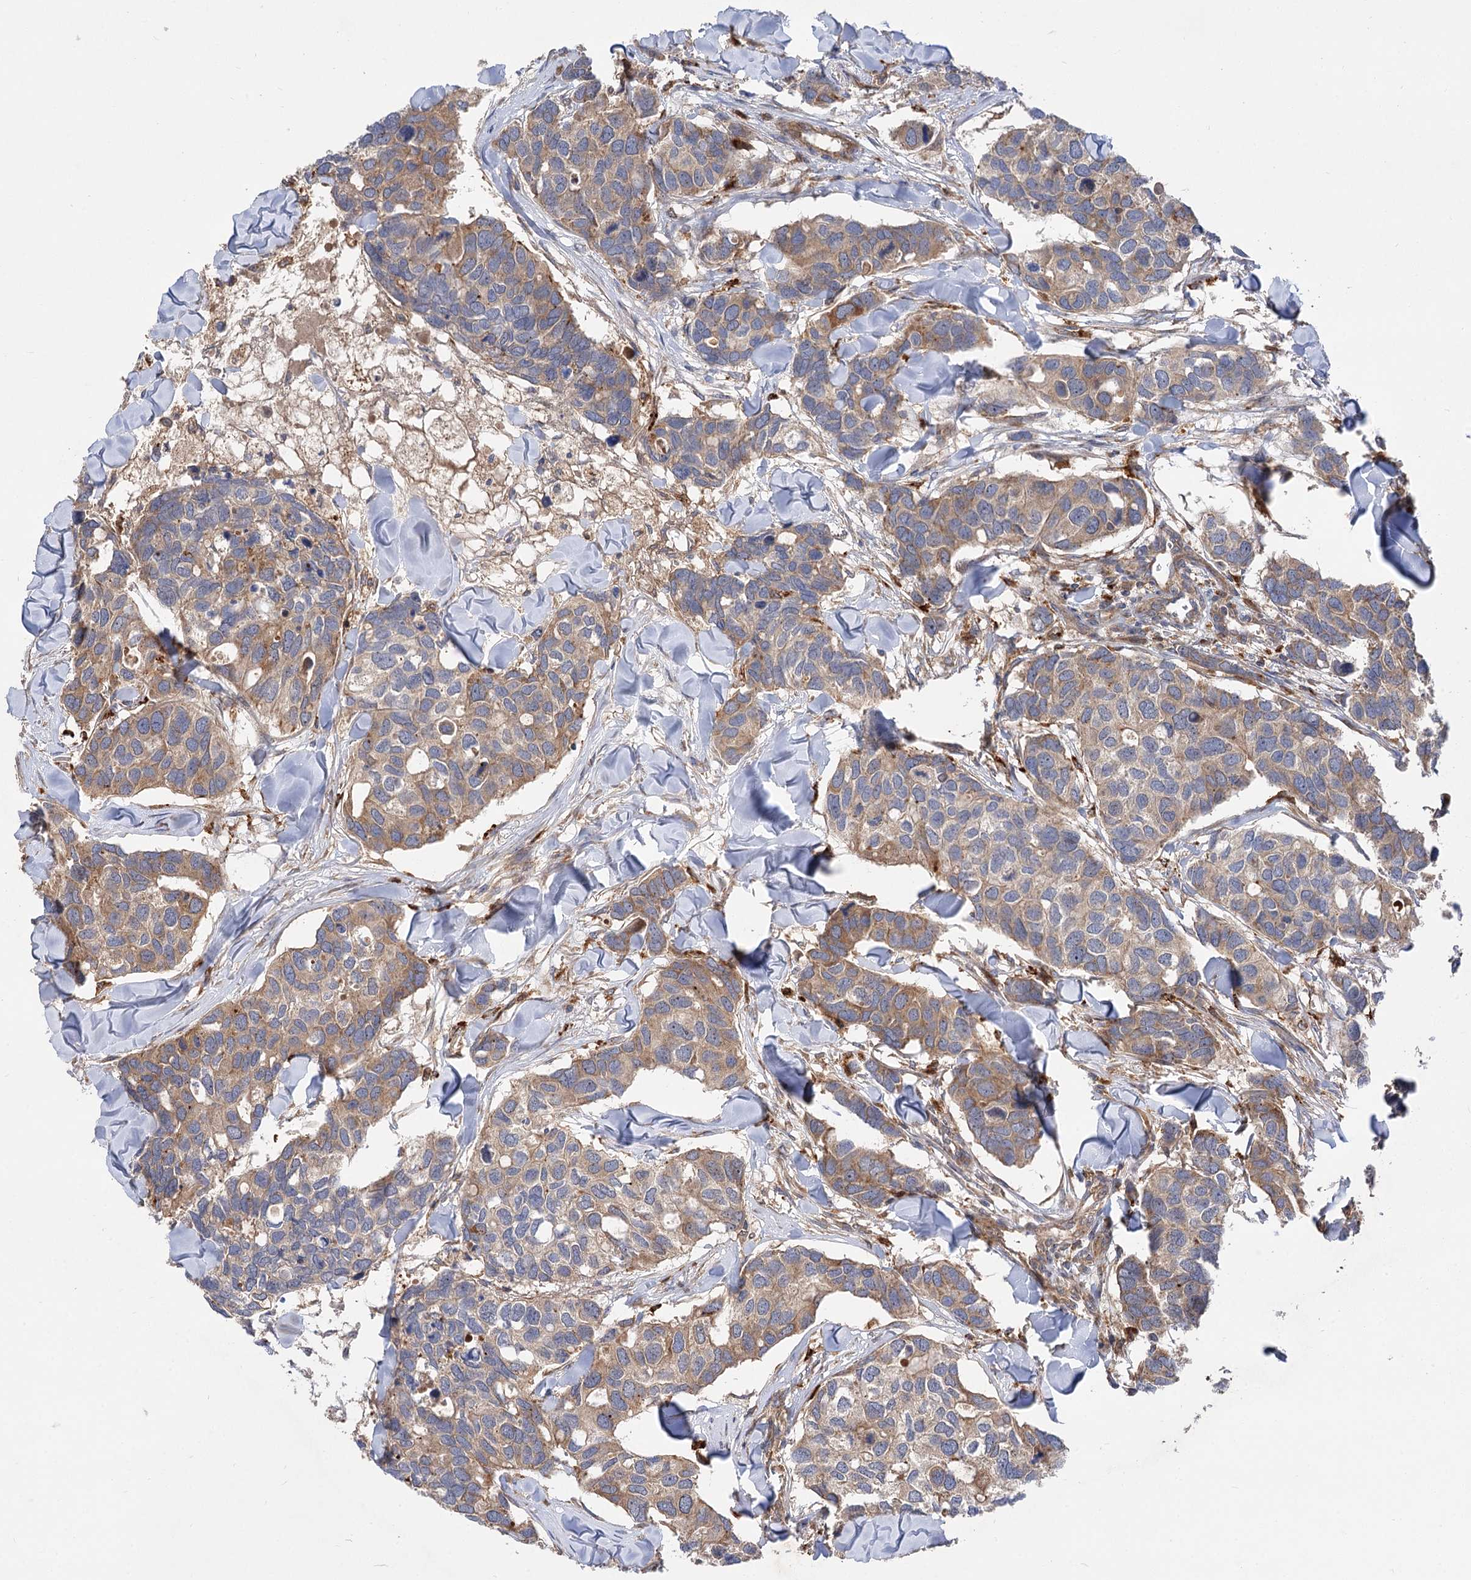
{"staining": {"intensity": "moderate", "quantity": "<25%", "location": "cytoplasmic/membranous"}, "tissue": "breast cancer", "cell_type": "Tumor cells", "image_type": "cancer", "snomed": [{"axis": "morphology", "description": "Duct carcinoma"}, {"axis": "topography", "description": "Breast"}], "caption": "IHC of breast cancer exhibits low levels of moderate cytoplasmic/membranous staining in approximately <25% of tumor cells.", "gene": "PATL1", "patient": {"sex": "female", "age": 83}}